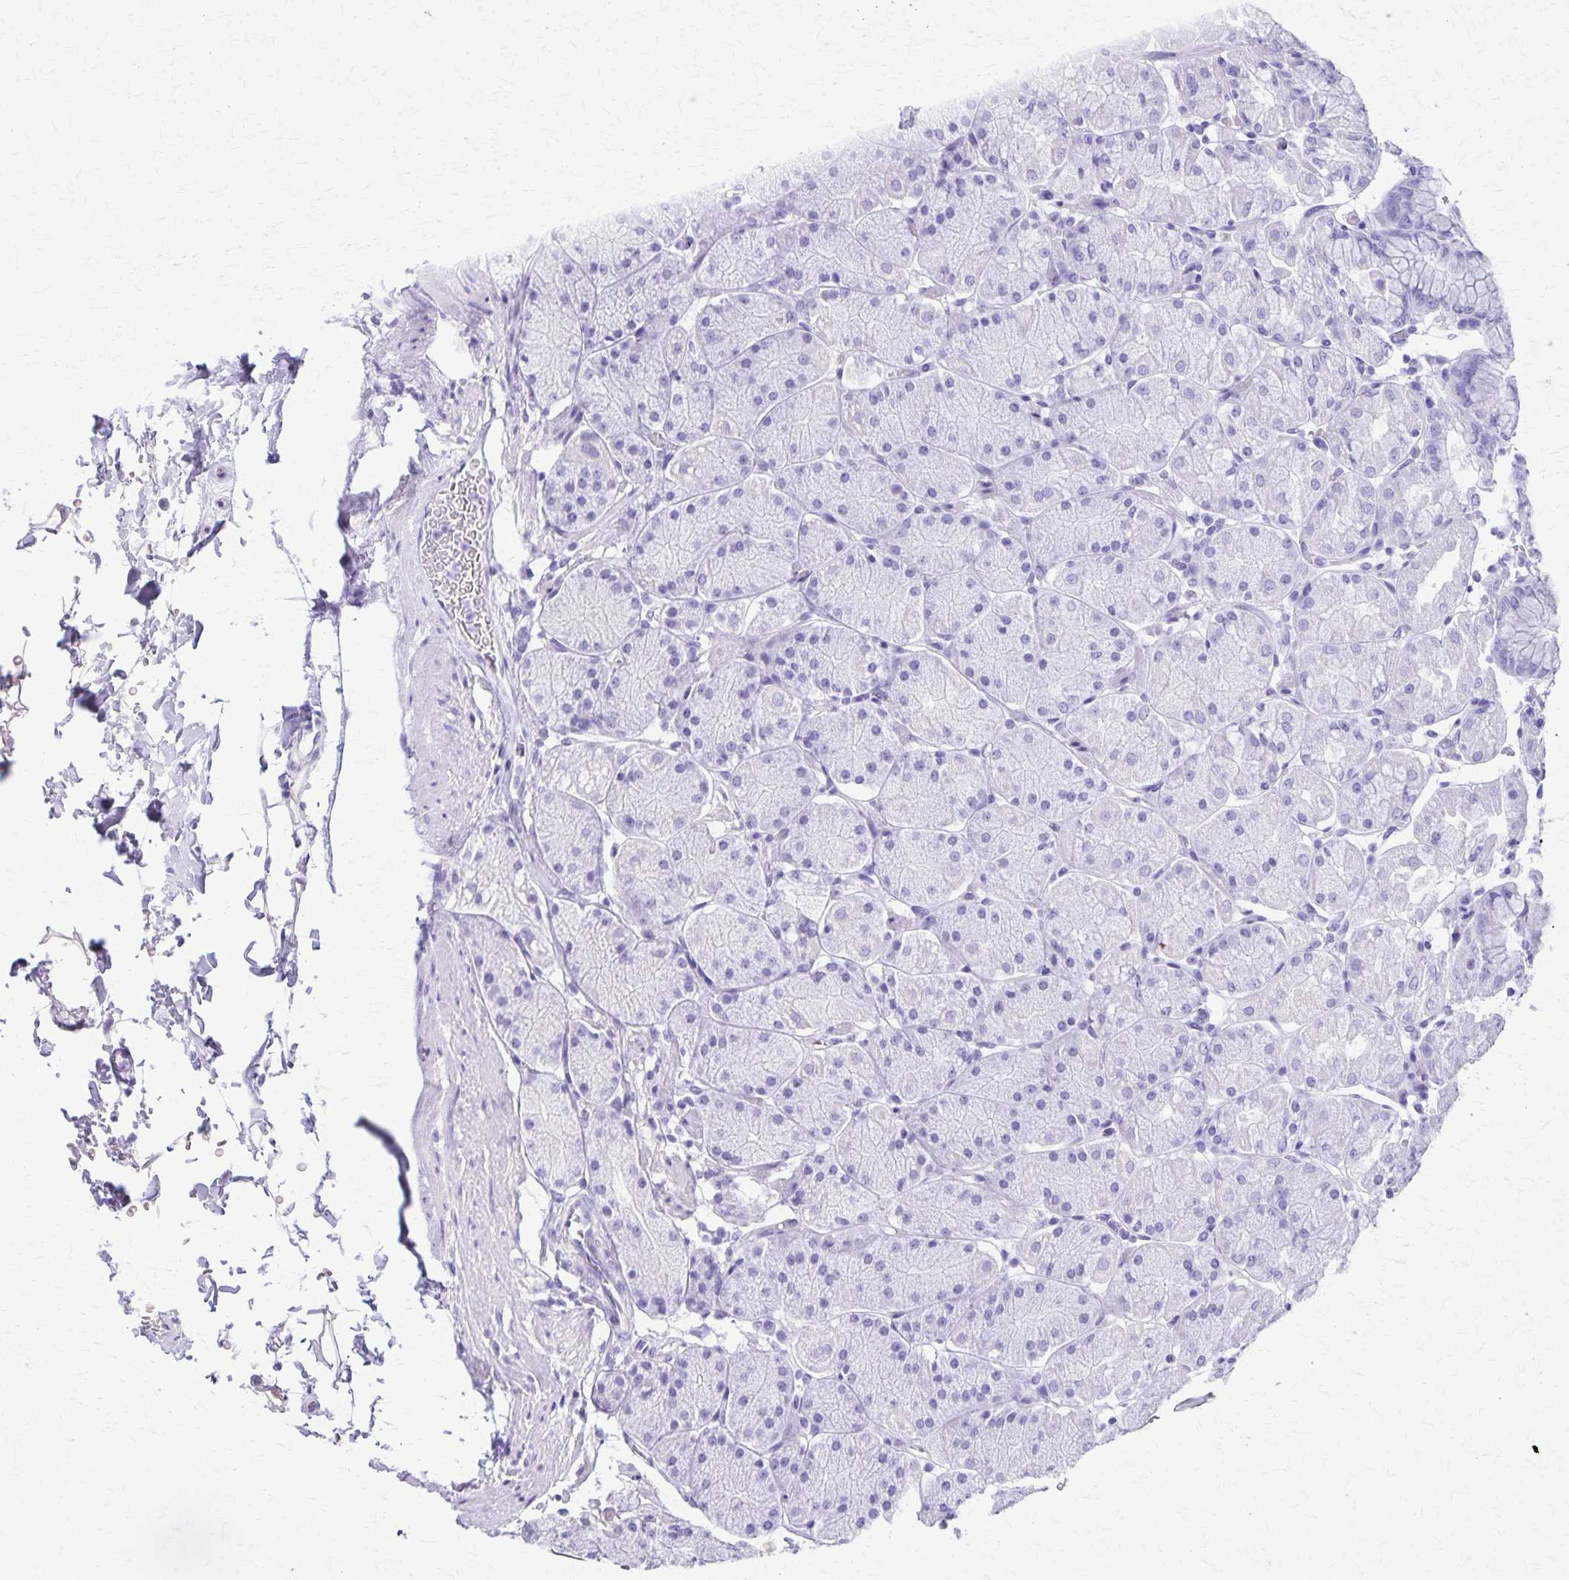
{"staining": {"intensity": "negative", "quantity": "none", "location": "none"}, "tissue": "stomach", "cell_type": "Glandular cells", "image_type": "normal", "snomed": [{"axis": "morphology", "description": "Normal tissue, NOS"}, {"axis": "topography", "description": "Stomach, upper"}, {"axis": "topography", "description": "Stomach"}], "caption": "This micrograph is of benign stomach stained with immunohistochemistry (IHC) to label a protein in brown with the nuclei are counter-stained blue. There is no staining in glandular cells.", "gene": "DEFA5", "patient": {"sex": "male", "age": 76}}